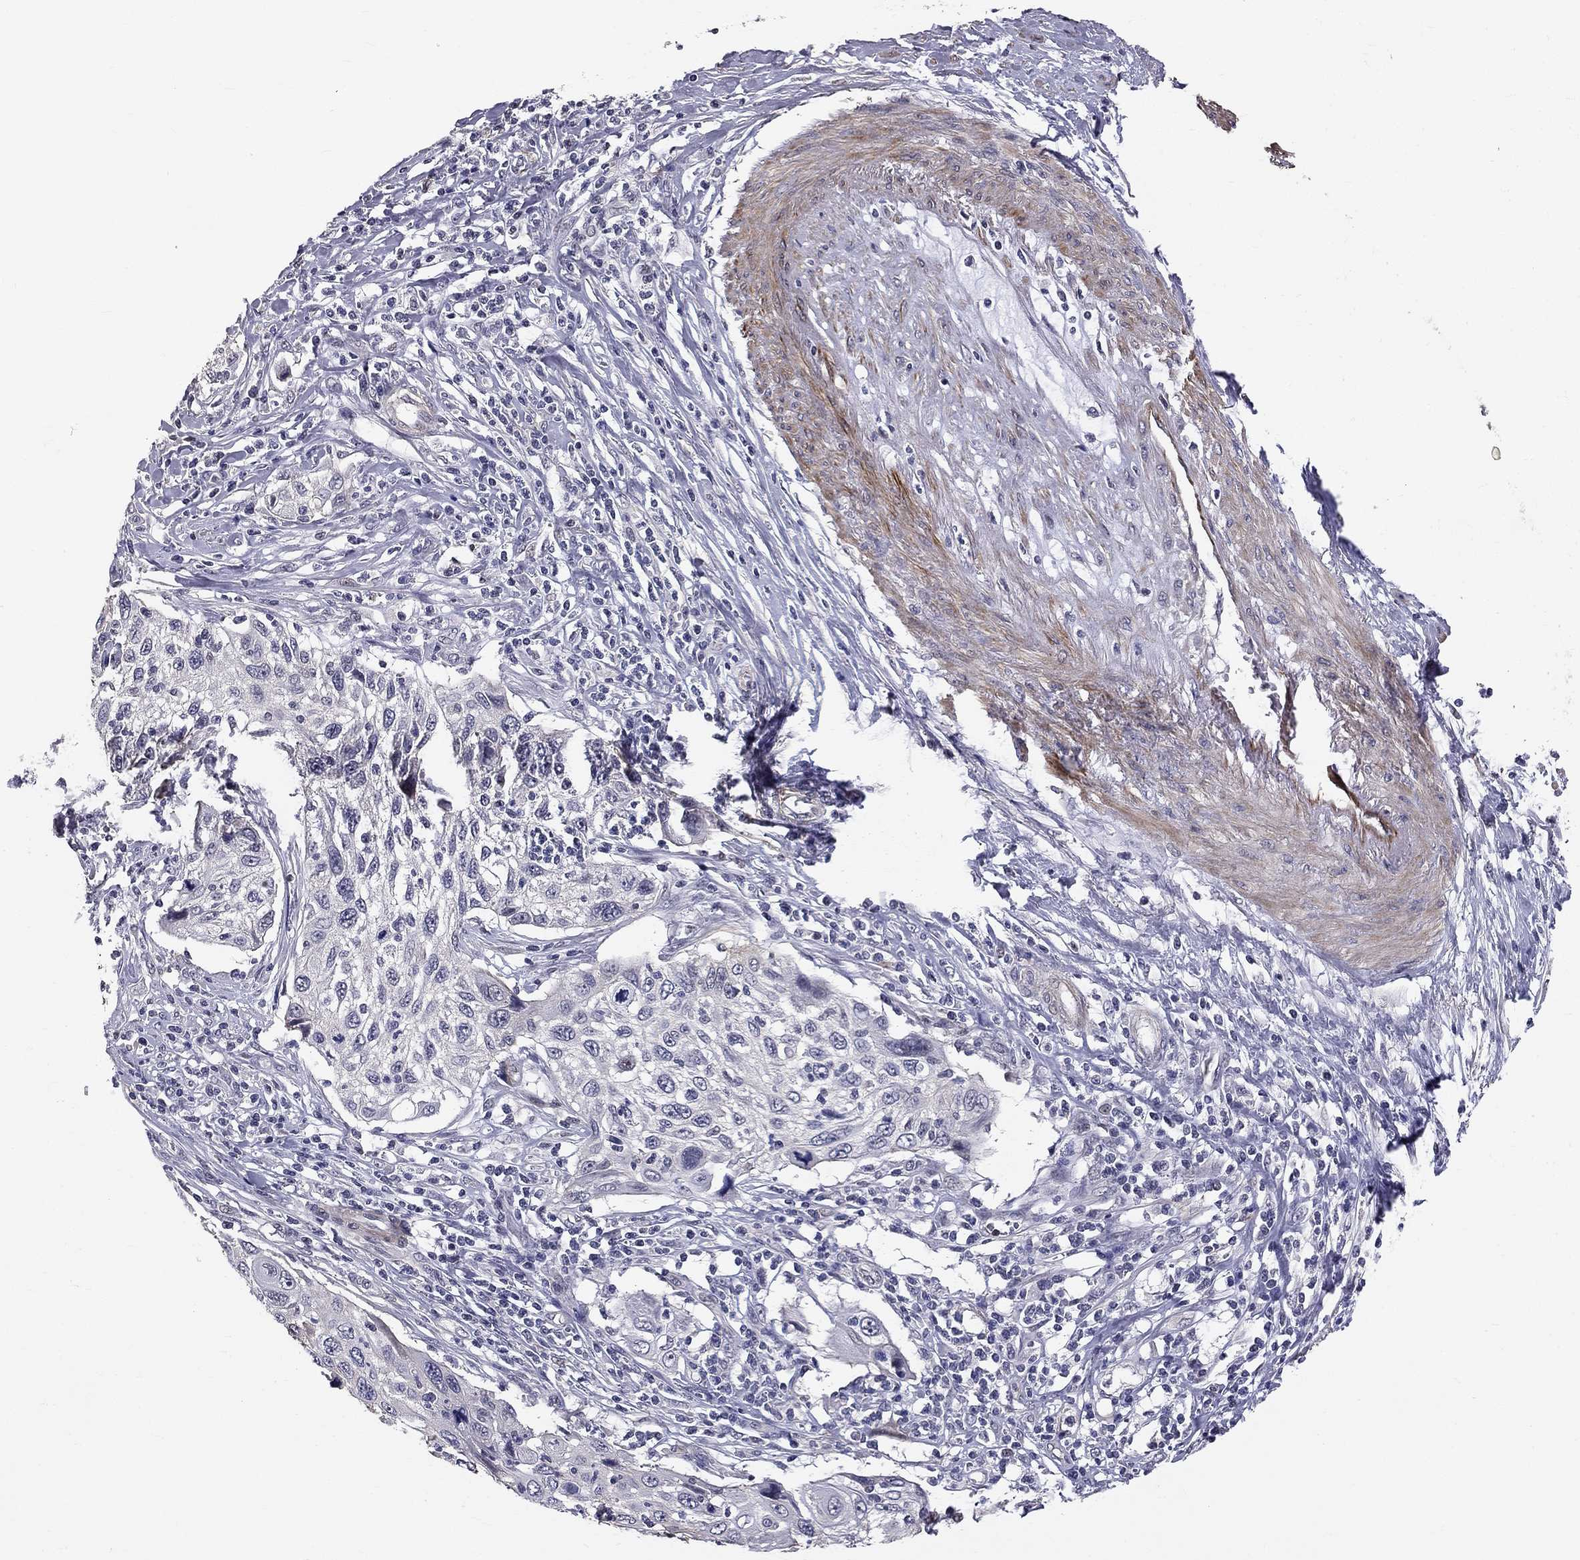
{"staining": {"intensity": "negative", "quantity": "none", "location": "none"}, "tissue": "cervical cancer", "cell_type": "Tumor cells", "image_type": "cancer", "snomed": [{"axis": "morphology", "description": "Squamous cell carcinoma, NOS"}, {"axis": "topography", "description": "Cervix"}], "caption": "There is no significant expression in tumor cells of squamous cell carcinoma (cervical).", "gene": "GJB4", "patient": {"sex": "female", "age": 70}}